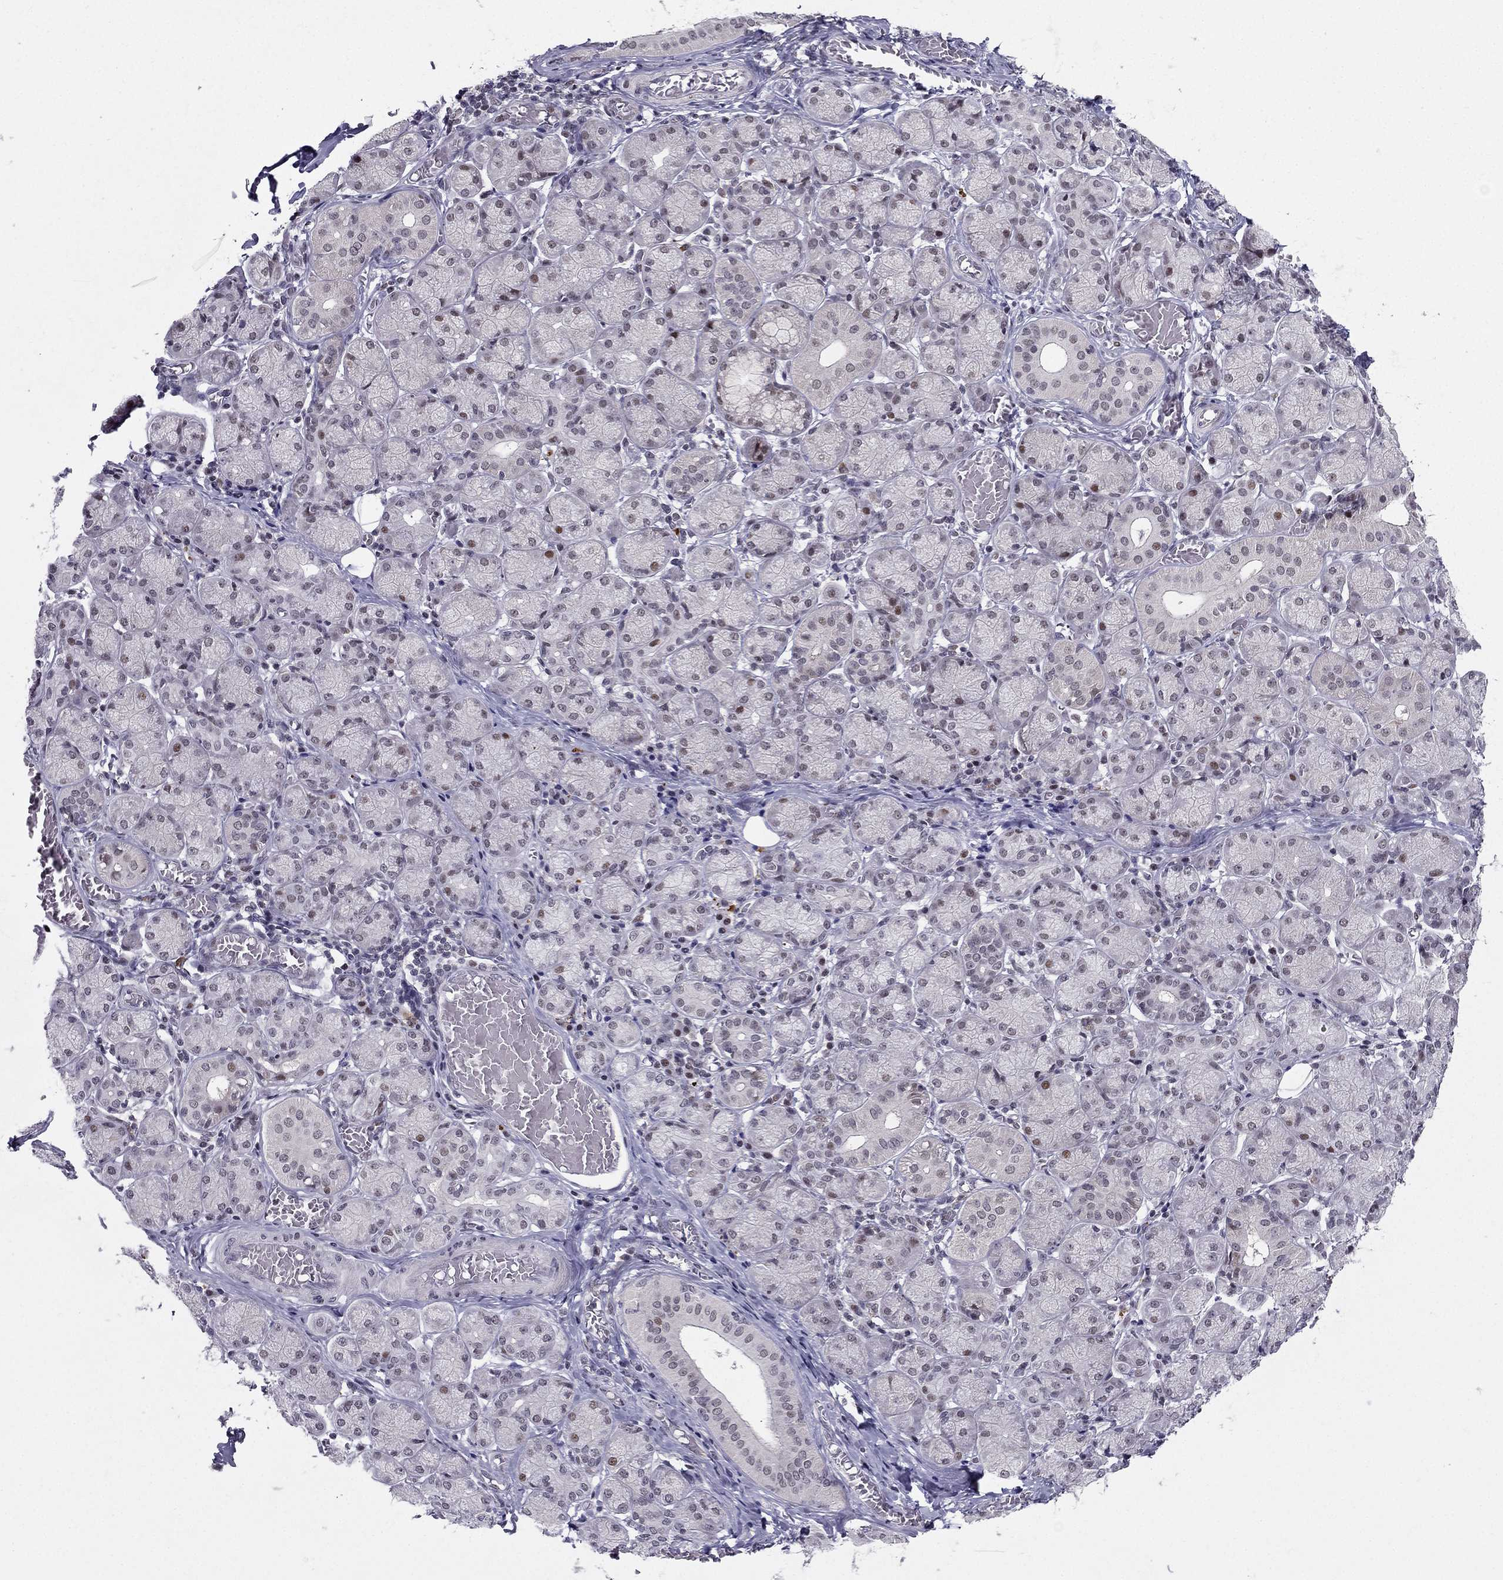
{"staining": {"intensity": "strong", "quantity": "<25%", "location": "nuclear"}, "tissue": "salivary gland", "cell_type": "Glandular cells", "image_type": "normal", "snomed": [{"axis": "morphology", "description": "Normal tissue, NOS"}, {"axis": "topography", "description": "Salivary gland"}, {"axis": "topography", "description": "Peripheral nerve tissue"}], "caption": "Strong nuclear expression for a protein is present in about <25% of glandular cells of normal salivary gland using immunohistochemistry.", "gene": "RPRD2", "patient": {"sex": "female", "age": 24}}